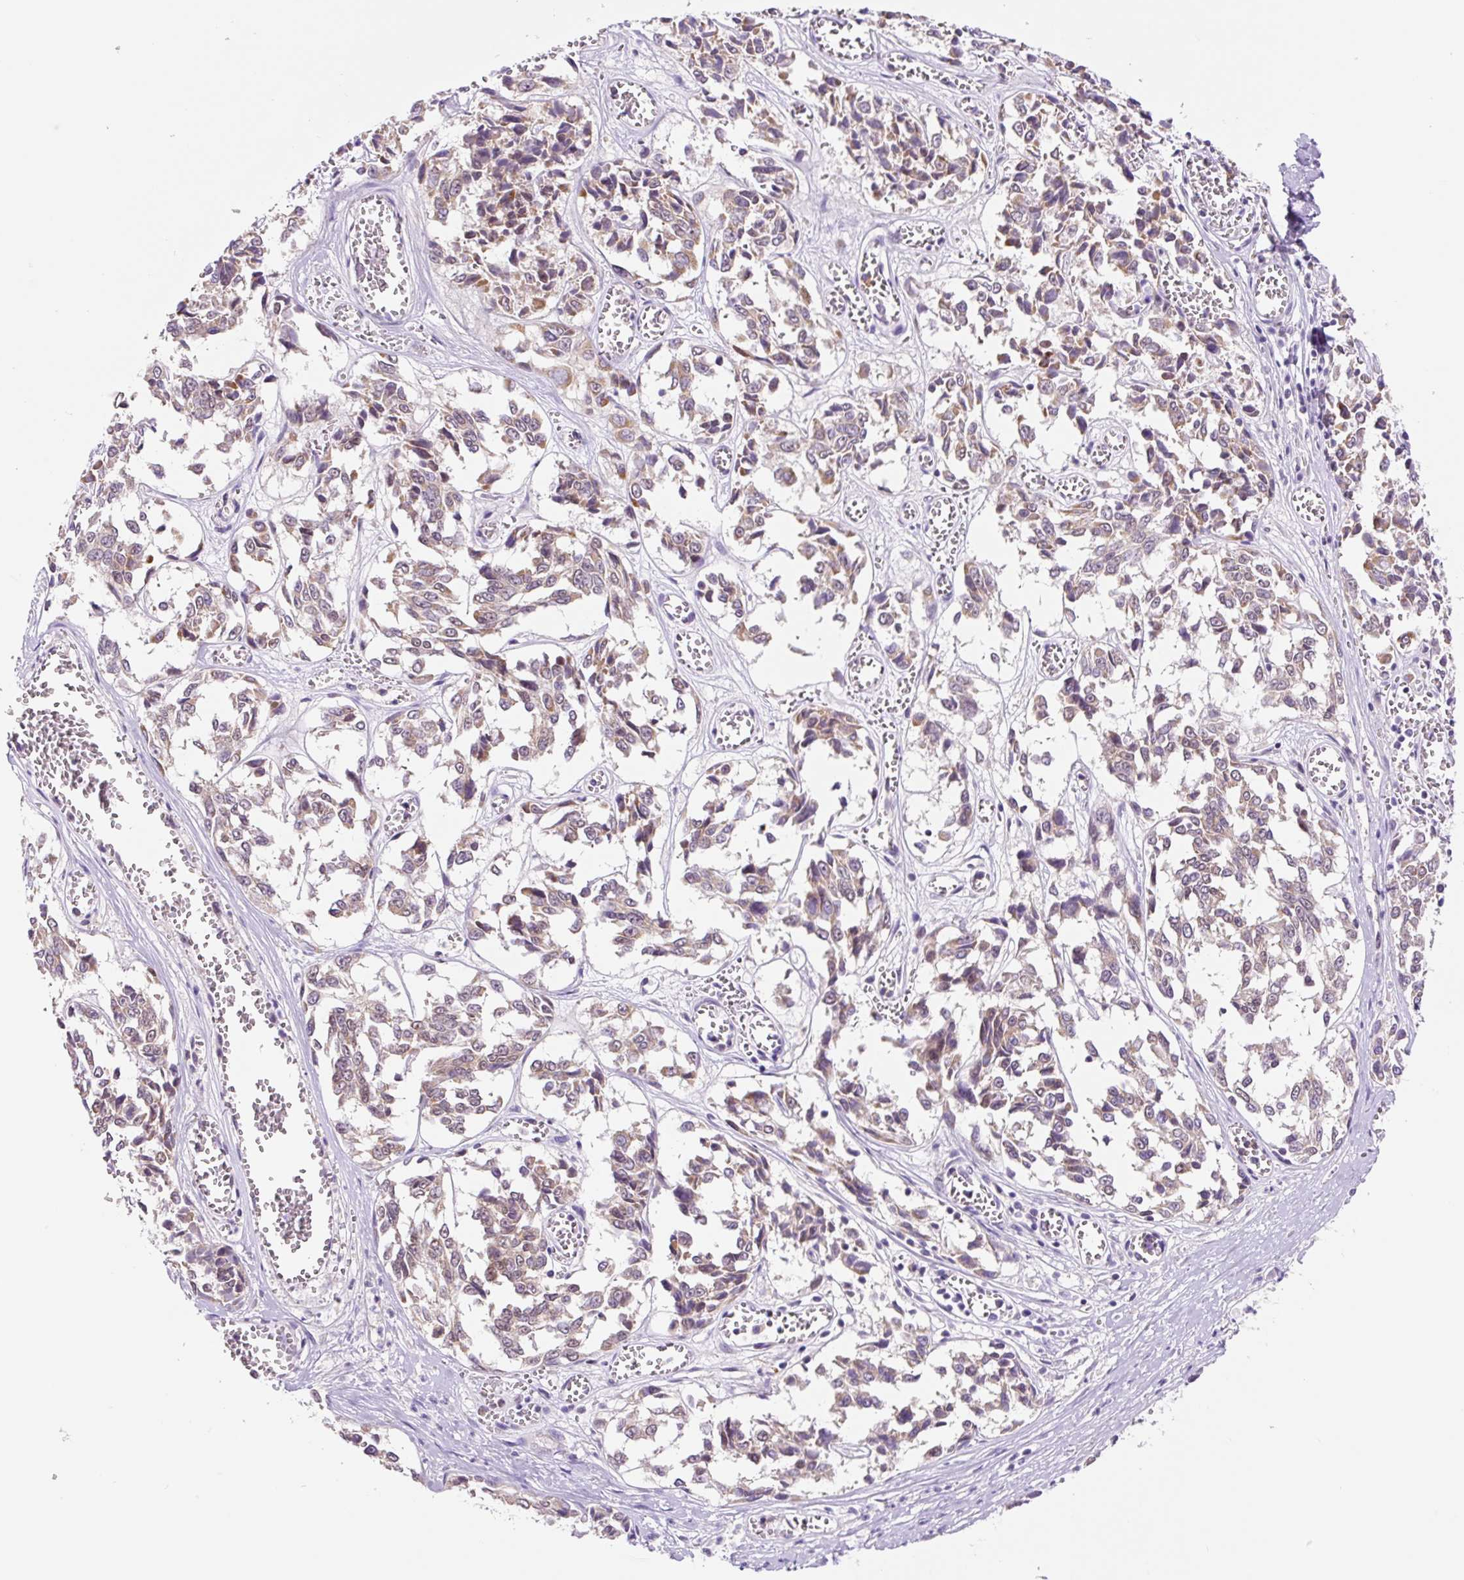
{"staining": {"intensity": "moderate", "quantity": "25%-75%", "location": "cytoplasmic/membranous"}, "tissue": "melanoma", "cell_type": "Tumor cells", "image_type": "cancer", "snomed": [{"axis": "morphology", "description": "Malignant melanoma, NOS"}, {"axis": "topography", "description": "Skin"}], "caption": "The histopathology image displays immunohistochemical staining of melanoma. There is moderate cytoplasmic/membranous positivity is appreciated in approximately 25%-75% of tumor cells.", "gene": "PCK2", "patient": {"sex": "female", "age": 64}}